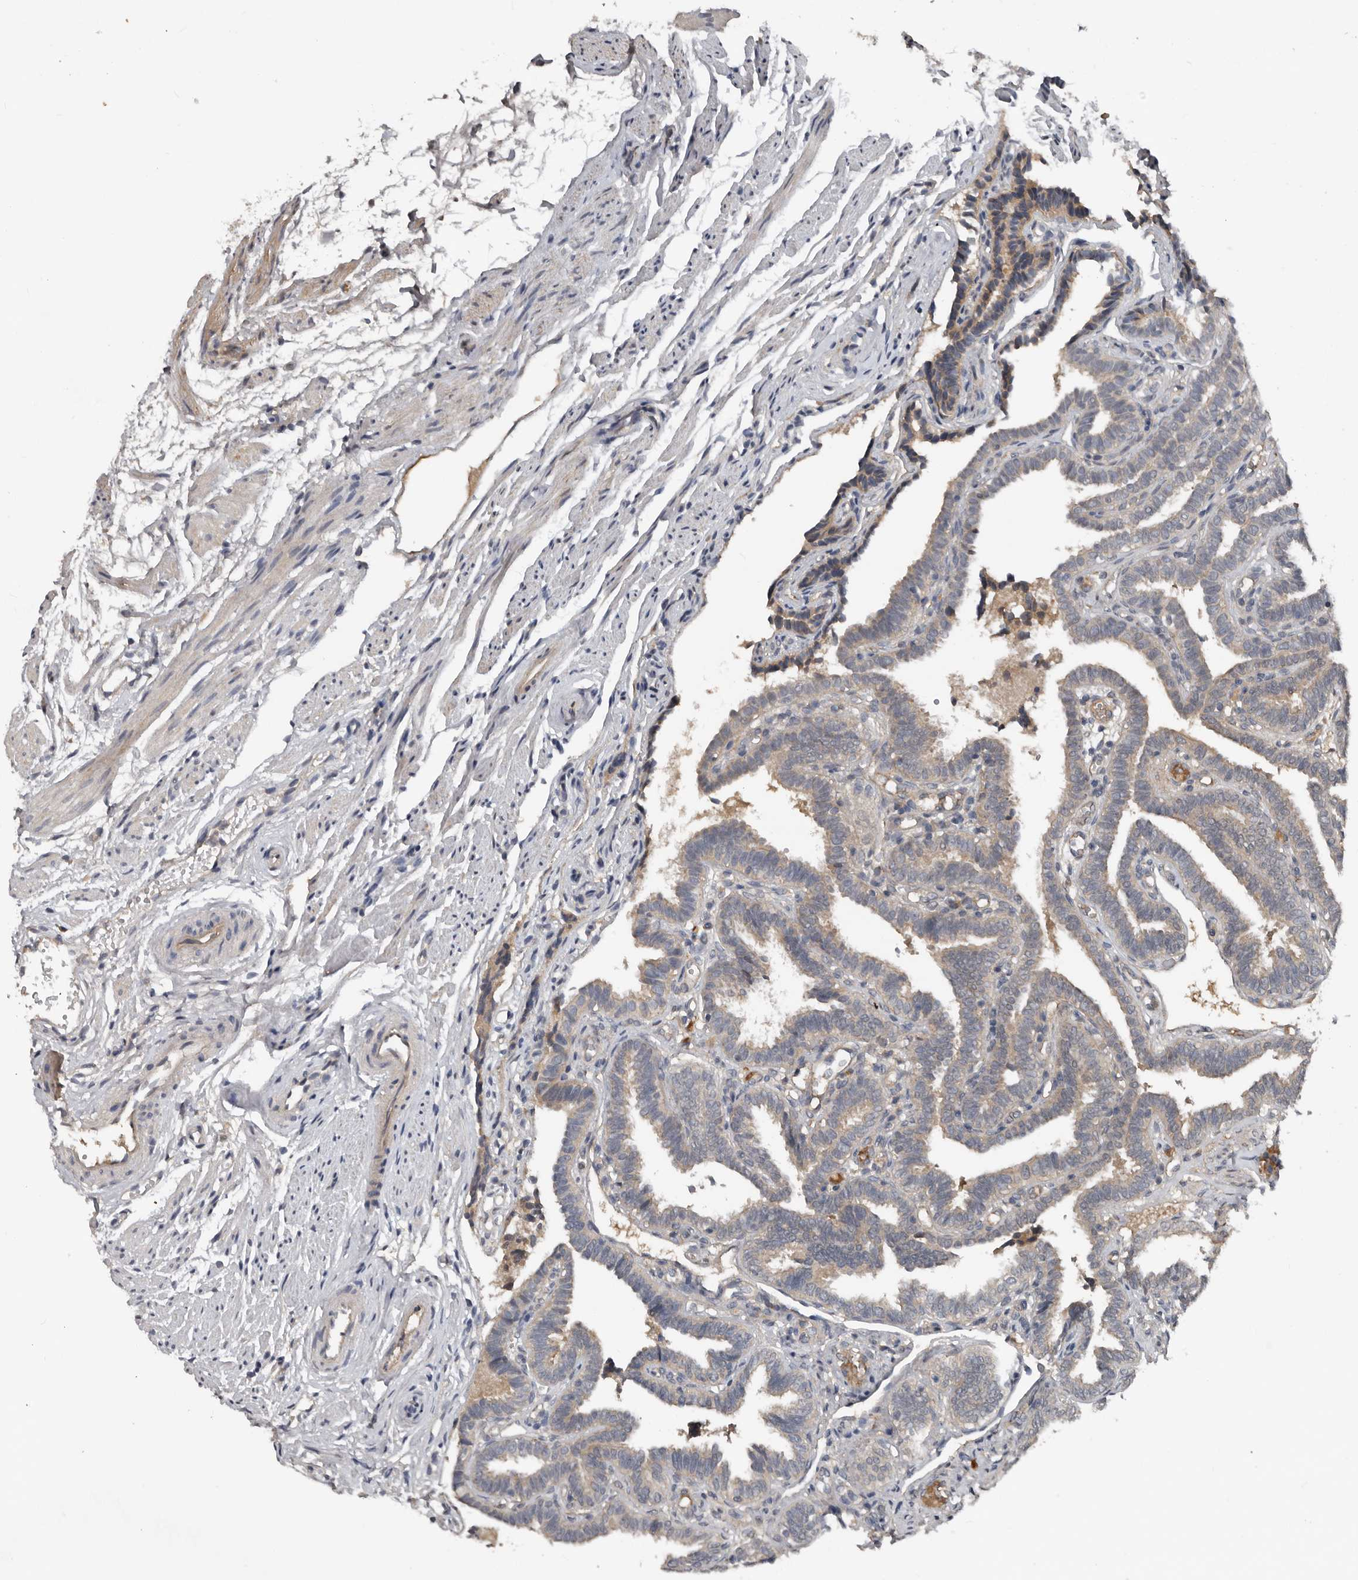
{"staining": {"intensity": "weak", "quantity": "25%-75%", "location": "cytoplasmic/membranous"}, "tissue": "fallopian tube", "cell_type": "Glandular cells", "image_type": "normal", "snomed": [{"axis": "morphology", "description": "Normal tissue, NOS"}, {"axis": "topography", "description": "Fallopian tube"}], "caption": "Protein expression by IHC displays weak cytoplasmic/membranous staining in approximately 25%-75% of glandular cells in benign fallopian tube. The staining was performed using DAB (3,3'-diaminobenzidine), with brown indicating positive protein expression. Nuclei are stained blue with hematoxylin.", "gene": "DNAJB4", "patient": {"sex": "female", "age": 39}}